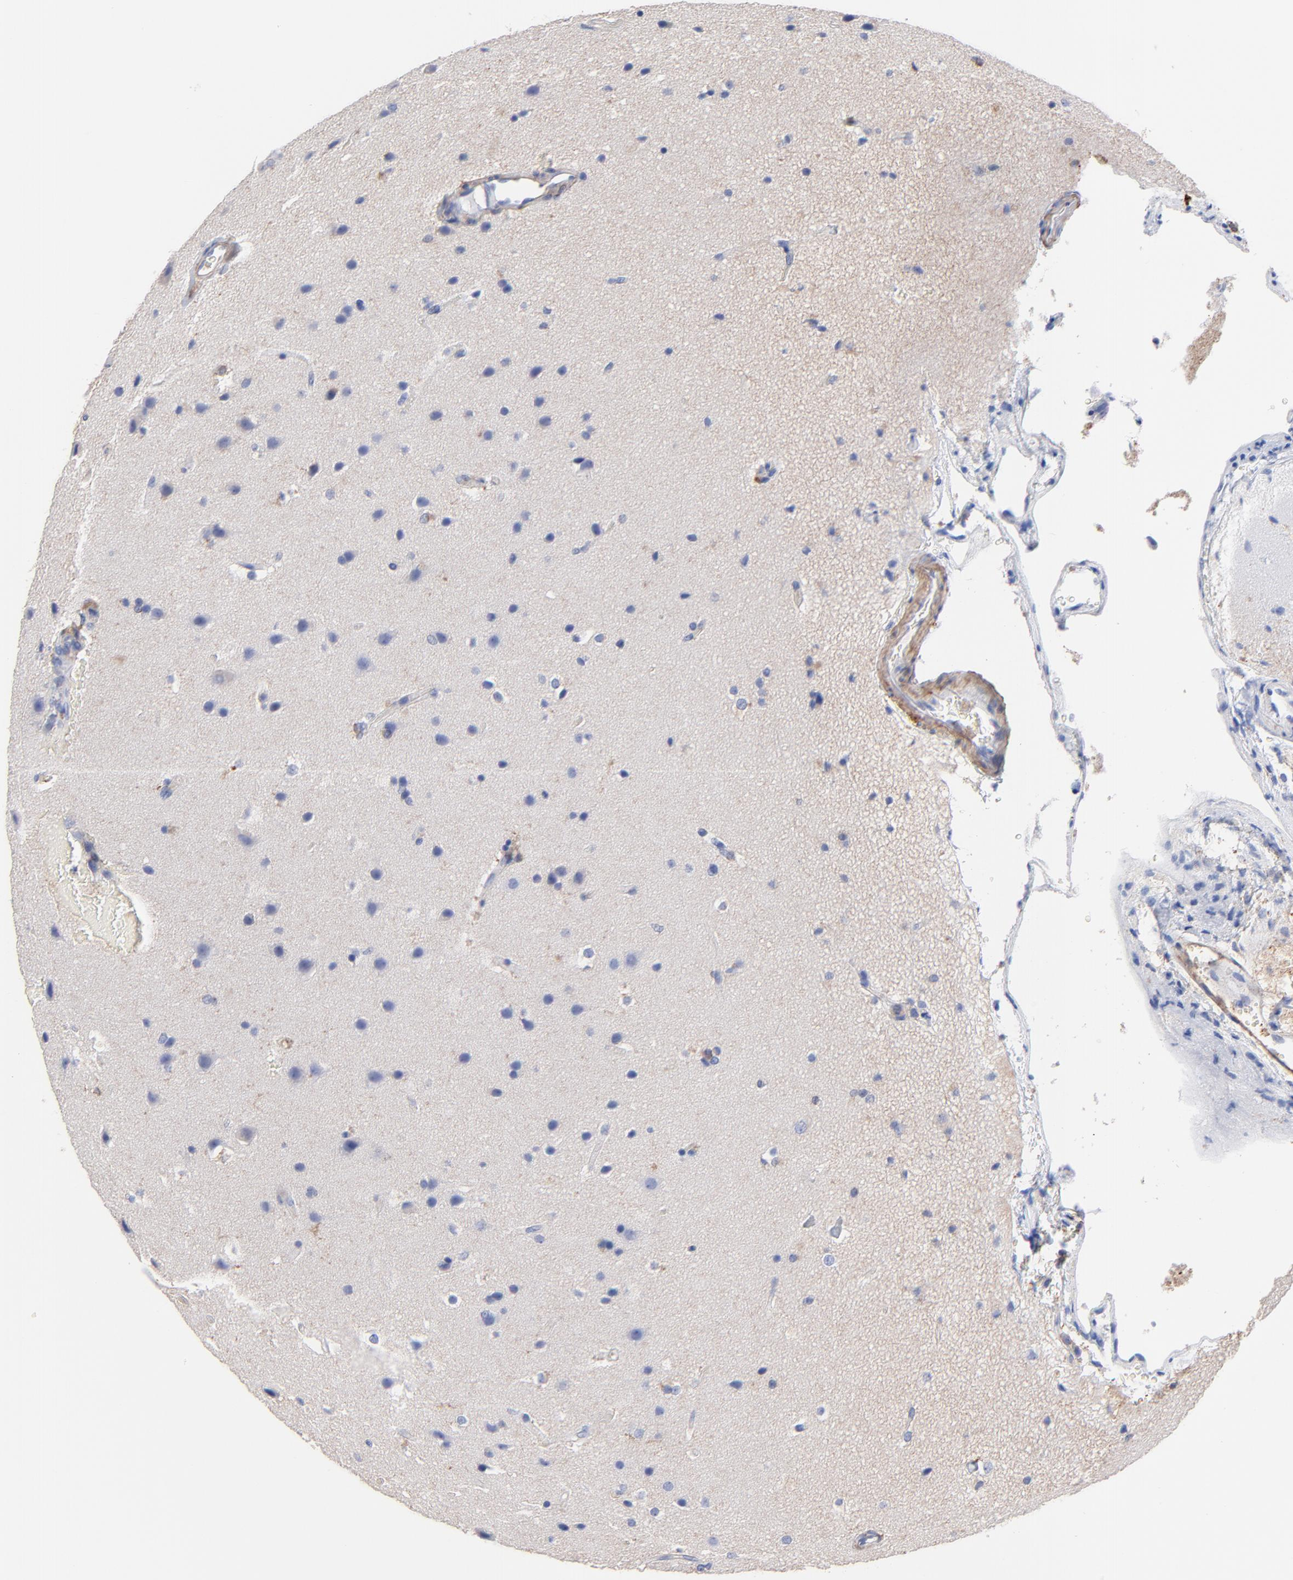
{"staining": {"intensity": "weak", "quantity": "25%-75%", "location": "cytoplasmic/membranous"}, "tissue": "glioma", "cell_type": "Tumor cells", "image_type": "cancer", "snomed": [{"axis": "morphology", "description": "Glioma, malignant, Low grade"}, {"axis": "topography", "description": "Cerebral cortex"}], "caption": "Tumor cells demonstrate low levels of weak cytoplasmic/membranous expression in about 25%-75% of cells in human malignant low-grade glioma.", "gene": "ASL", "patient": {"sex": "female", "age": 47}}